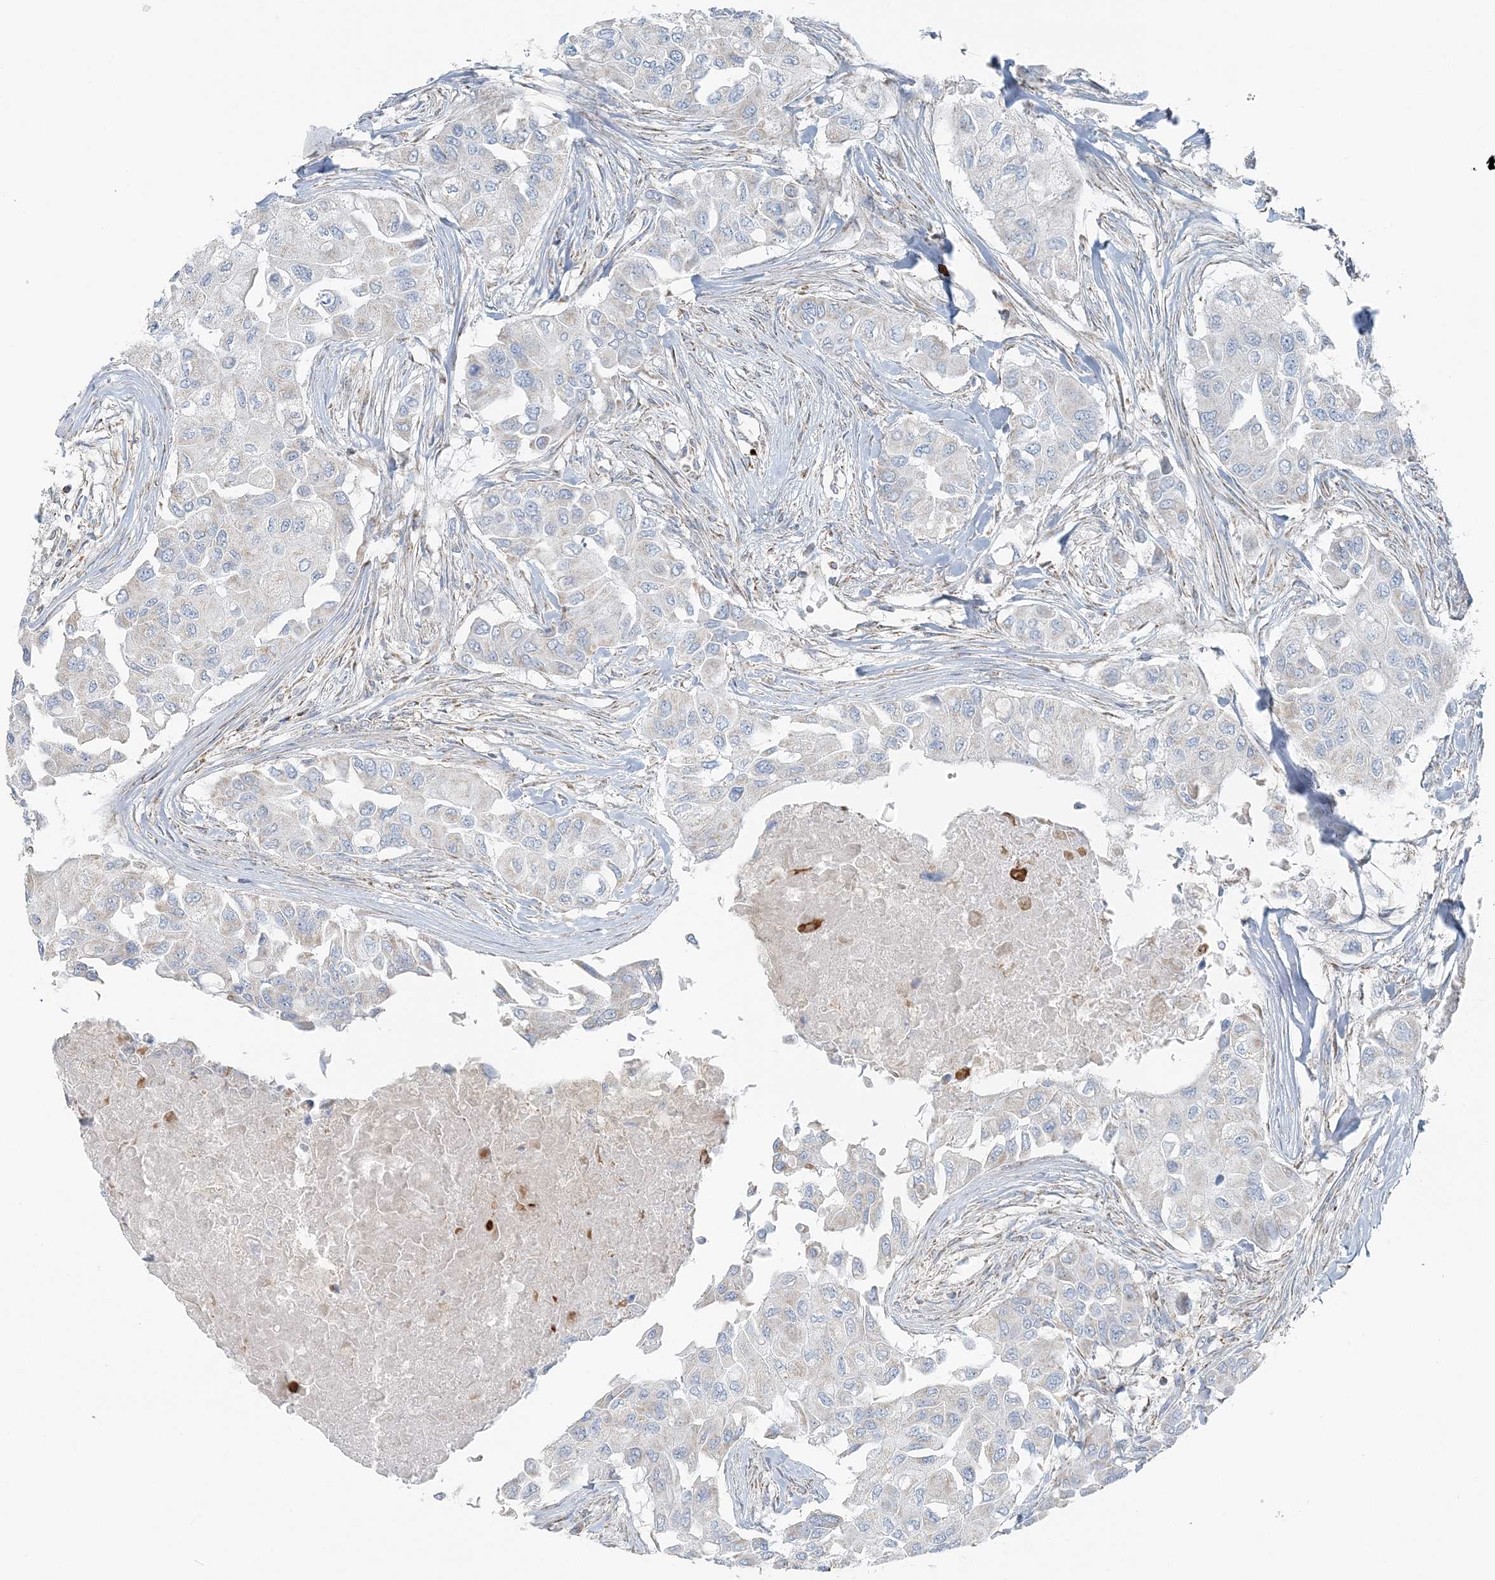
{"staining": {"intensity": "negative", "quantity": "none", "location": "none"}, "tissue": "breast cancer", "cell_type": "Tumor cells", "image_type": "cancer", "snomed": [{"axis": "morphology", "description": "Normal tissue, NOS"}, {"axis": "morphology", "description": "Duct carcinoma"}, {"axis": "topography", "description": "Breast"}], "caption": "This photomicrograph is of intraductal carcinoma (breast) stained with IHC to label a protein in brown with the nuclei are counter-stained blue. There is no positivity in tumor cells.", "gene": "SLC22A16", "patient": {"sex": "female", "age": 49}}